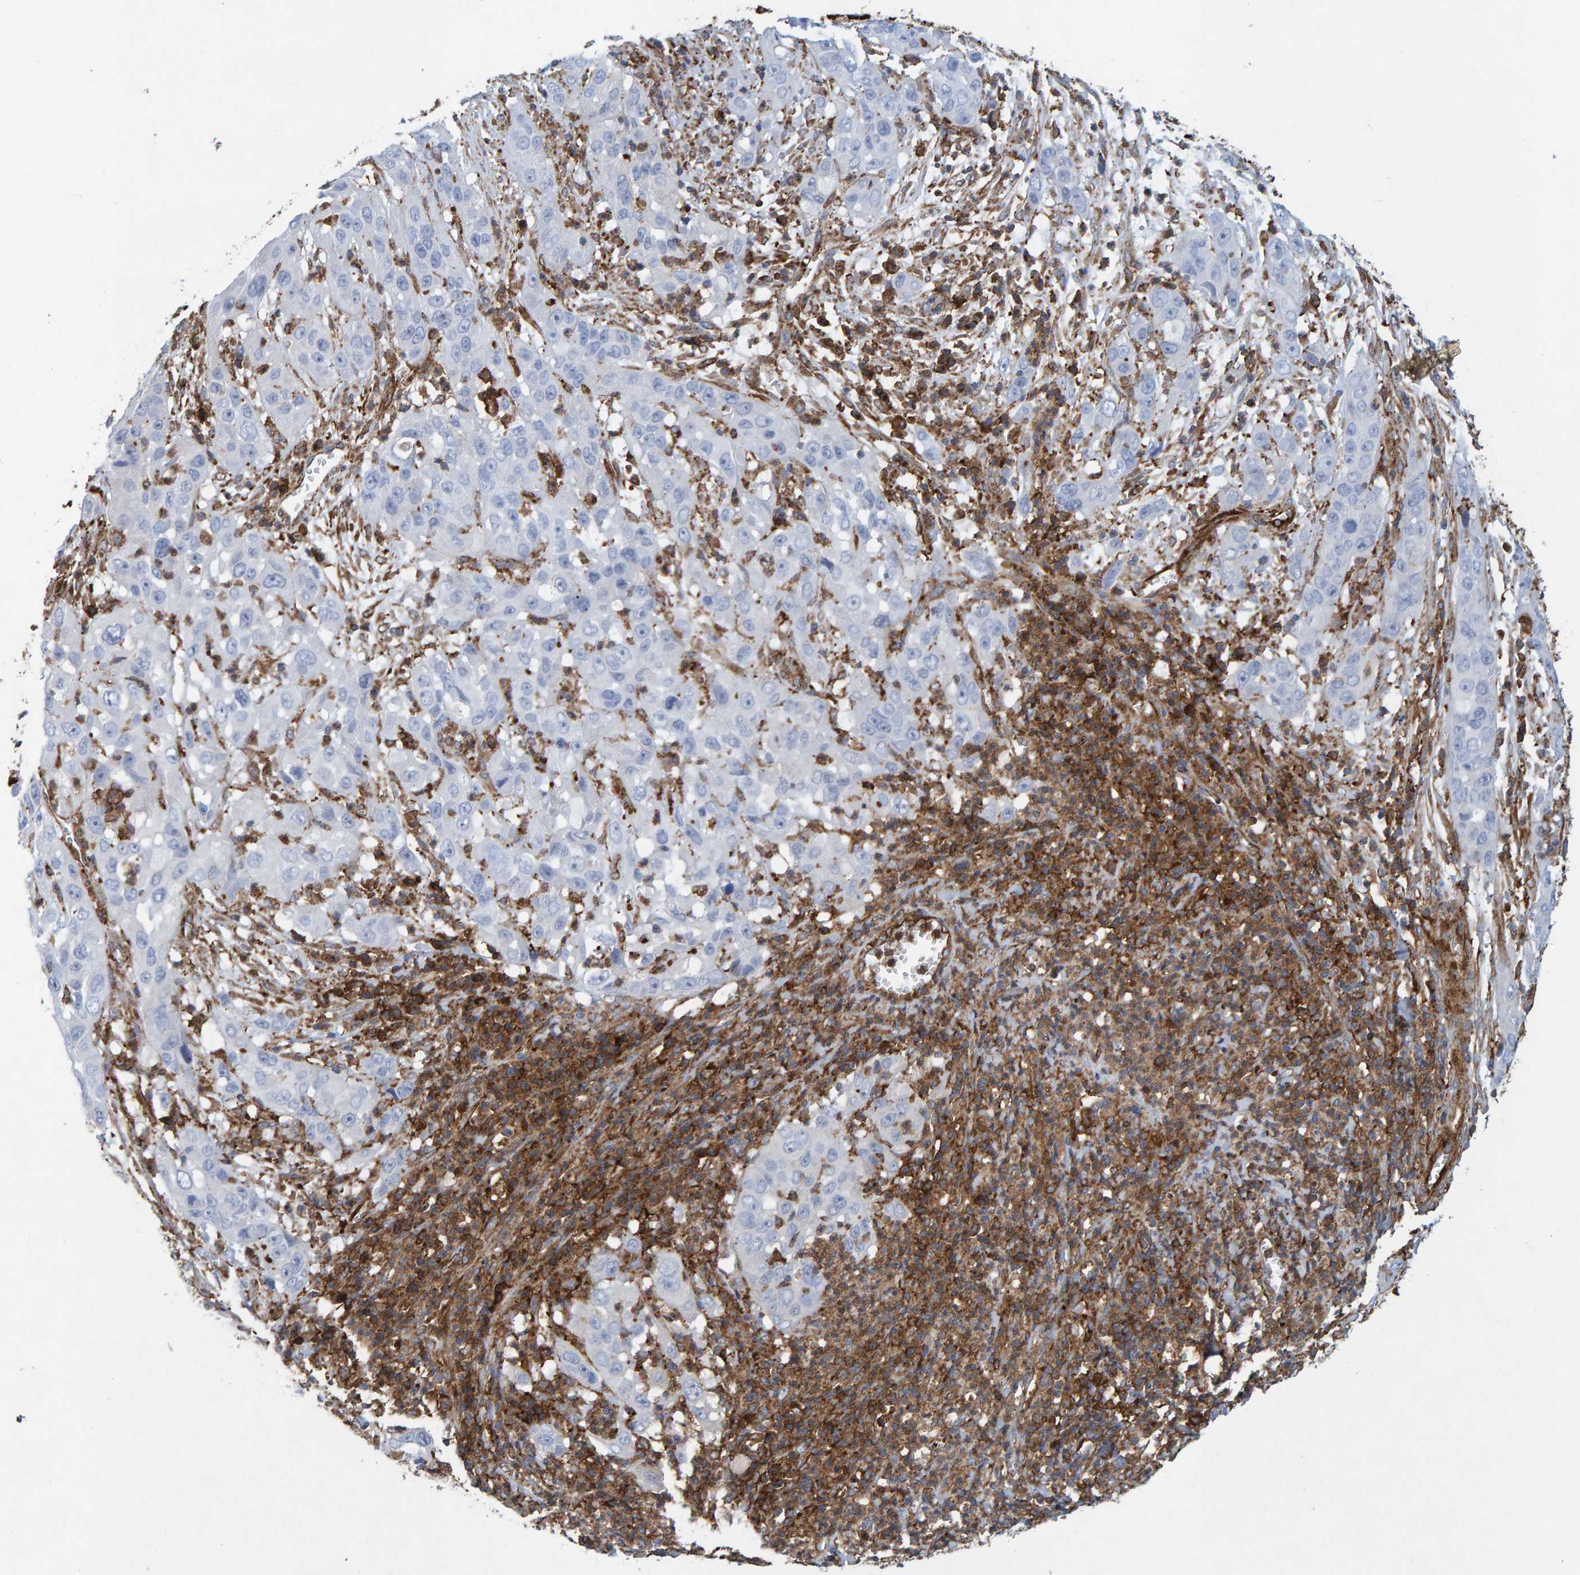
{"staining": {"intensity": "negative", "quantity": "none", "location": "none"}, "tissue": "cervical cancer", "cell_type": "Tumor cells", "image_type": "cancer", "snomed": [{"axis": "morphology", "description": "Squamous cell carcinoma, NOS"}, {"axis": "topography", "description": "Cervix"}], "caption": "Squamous cell carcinoma (cervical) stained for a protein using IHC shows no positivity tumor cells.", "gene": "MVP", "patient": {"sex": "female", "age": 32}}